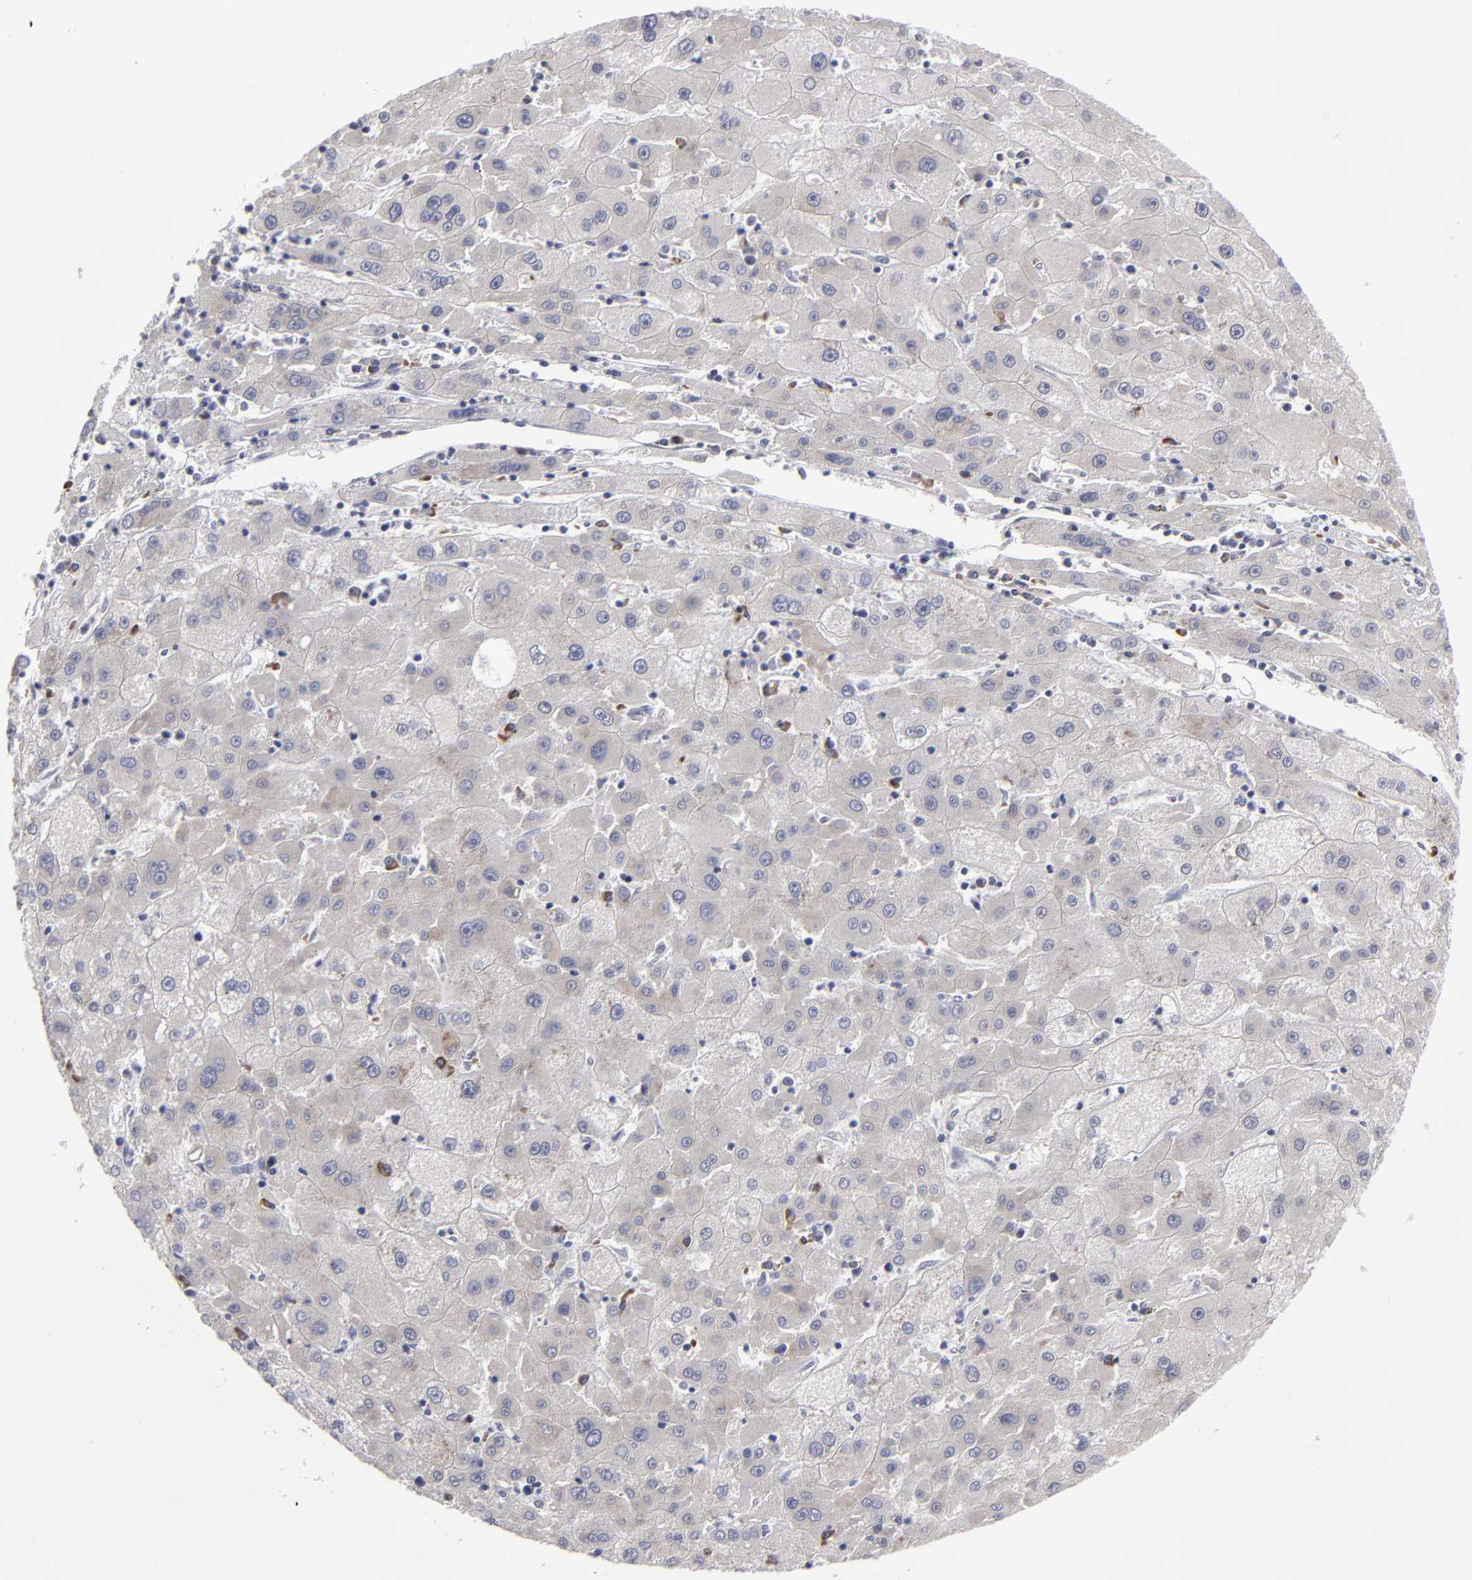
{"staining": {"intensity": "weak", "quantity": ">75%", "location": "cytoplasmic/membranous"}, "tissue": "liver cancer", "cell_type": "Tumor cells", "image_type": "cancer", "snomed": [{"axis": "morphology", "description": "Carcinoma, Hepatocellular, NOS"}, {"axis": "topography", "description": "Liver"}], "caption": "This histopathology image reveals immunohistochemistry (IHC) staining of liver cancer (hepatocellular carcinoma), with low weak cytoplasmic/membranous expression in about >75% of tumor cells.", "gene": "CCDC80", "patient": {"sex": "male", "age": 72}}